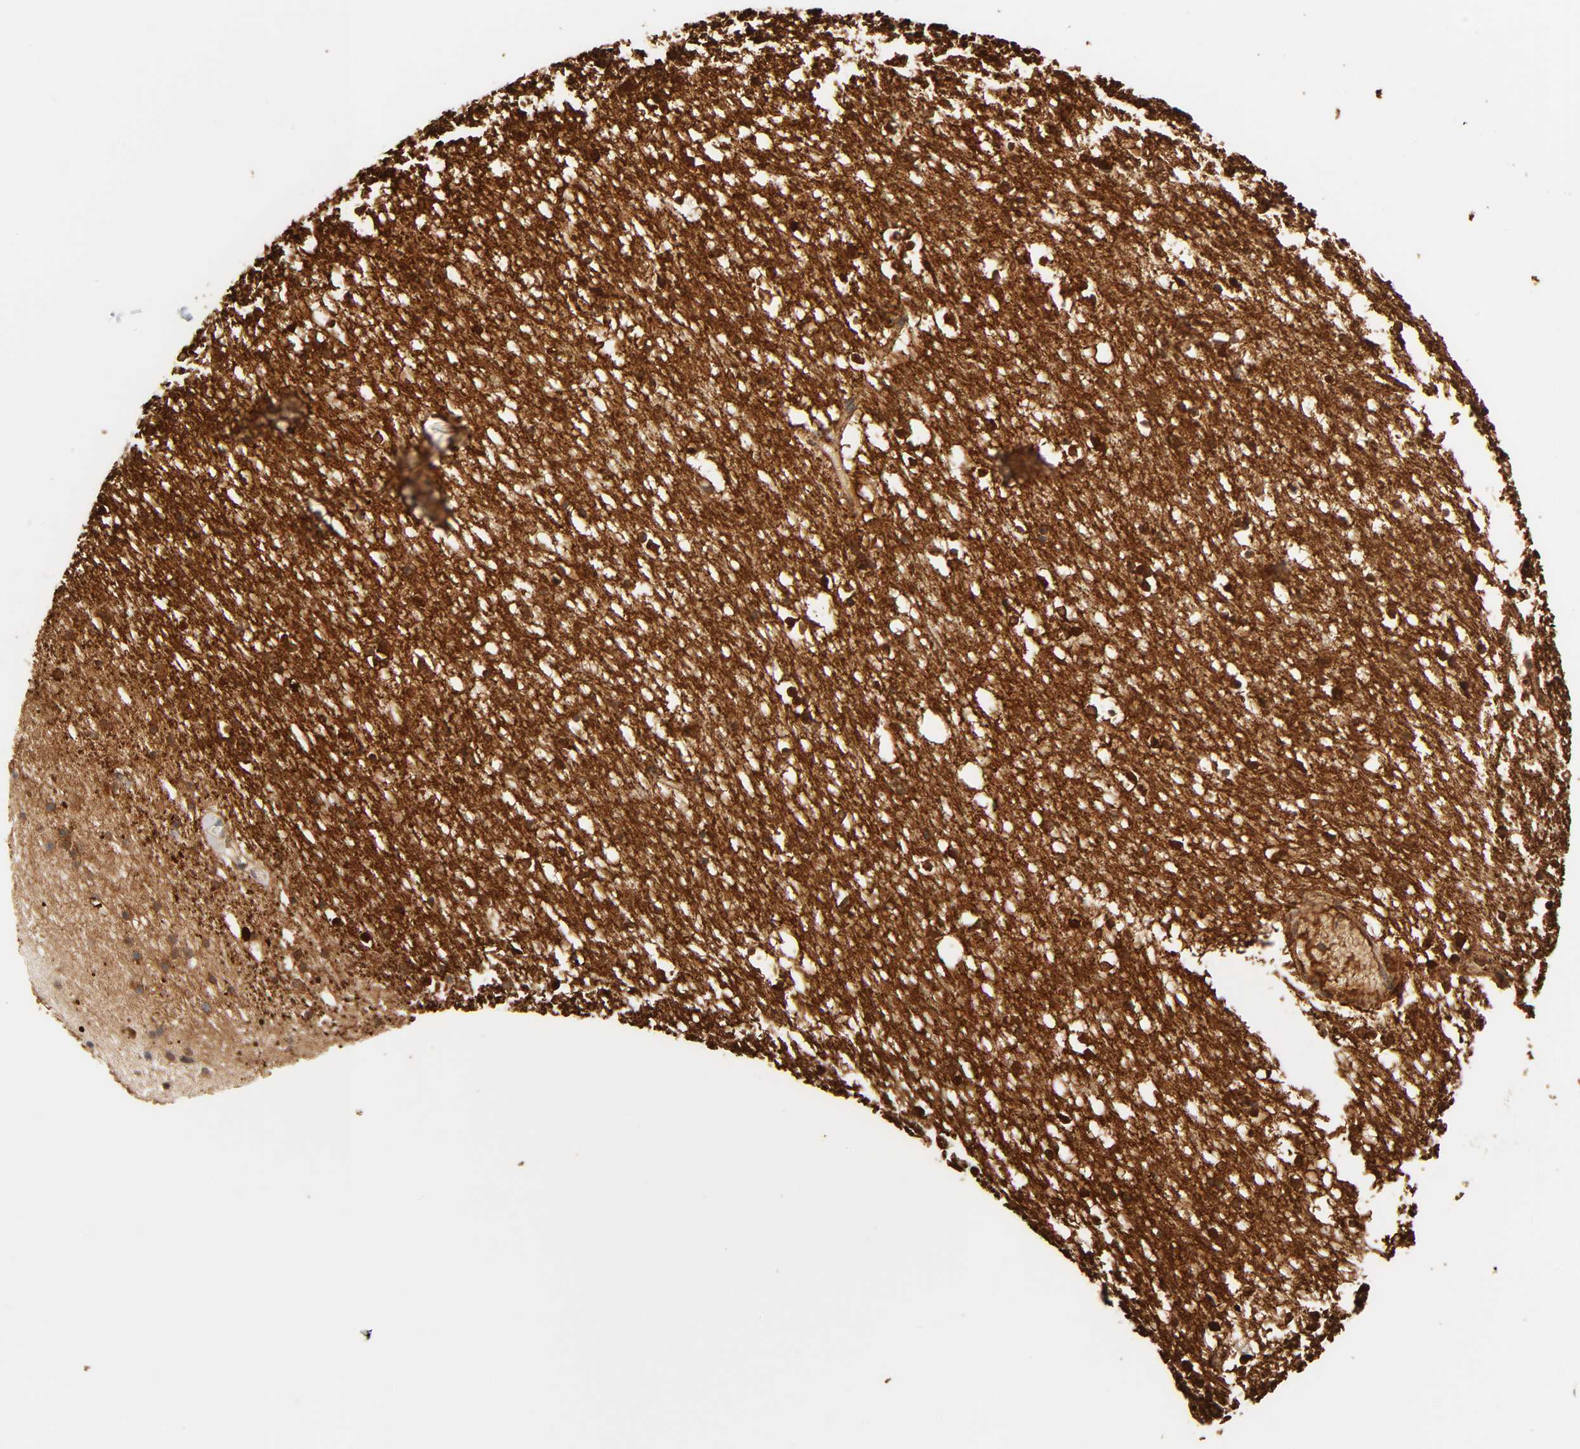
{"staining": {"intensity": "strong", "quantity": ">75%", "location": "nuclear"}, "tissue": "caudate", "cell_type": "Glial cells", "image_type": "normal", "snomed": [{"axis": "morphology", "description": "Normal tissue, NOS"}, {"axis": "topography", "description": "Lateral ventricle wall"}], "caption": "The histopathology image reveals immunohistochemical staining of normal caudate. There is strong nuclear positivity is present in about >75% of glial cells. Ihc stains the protein of interest in brown and the nuclei are stained blue.", "gene": "BIN1", "patient": {"sex": "male", "age": 45}}